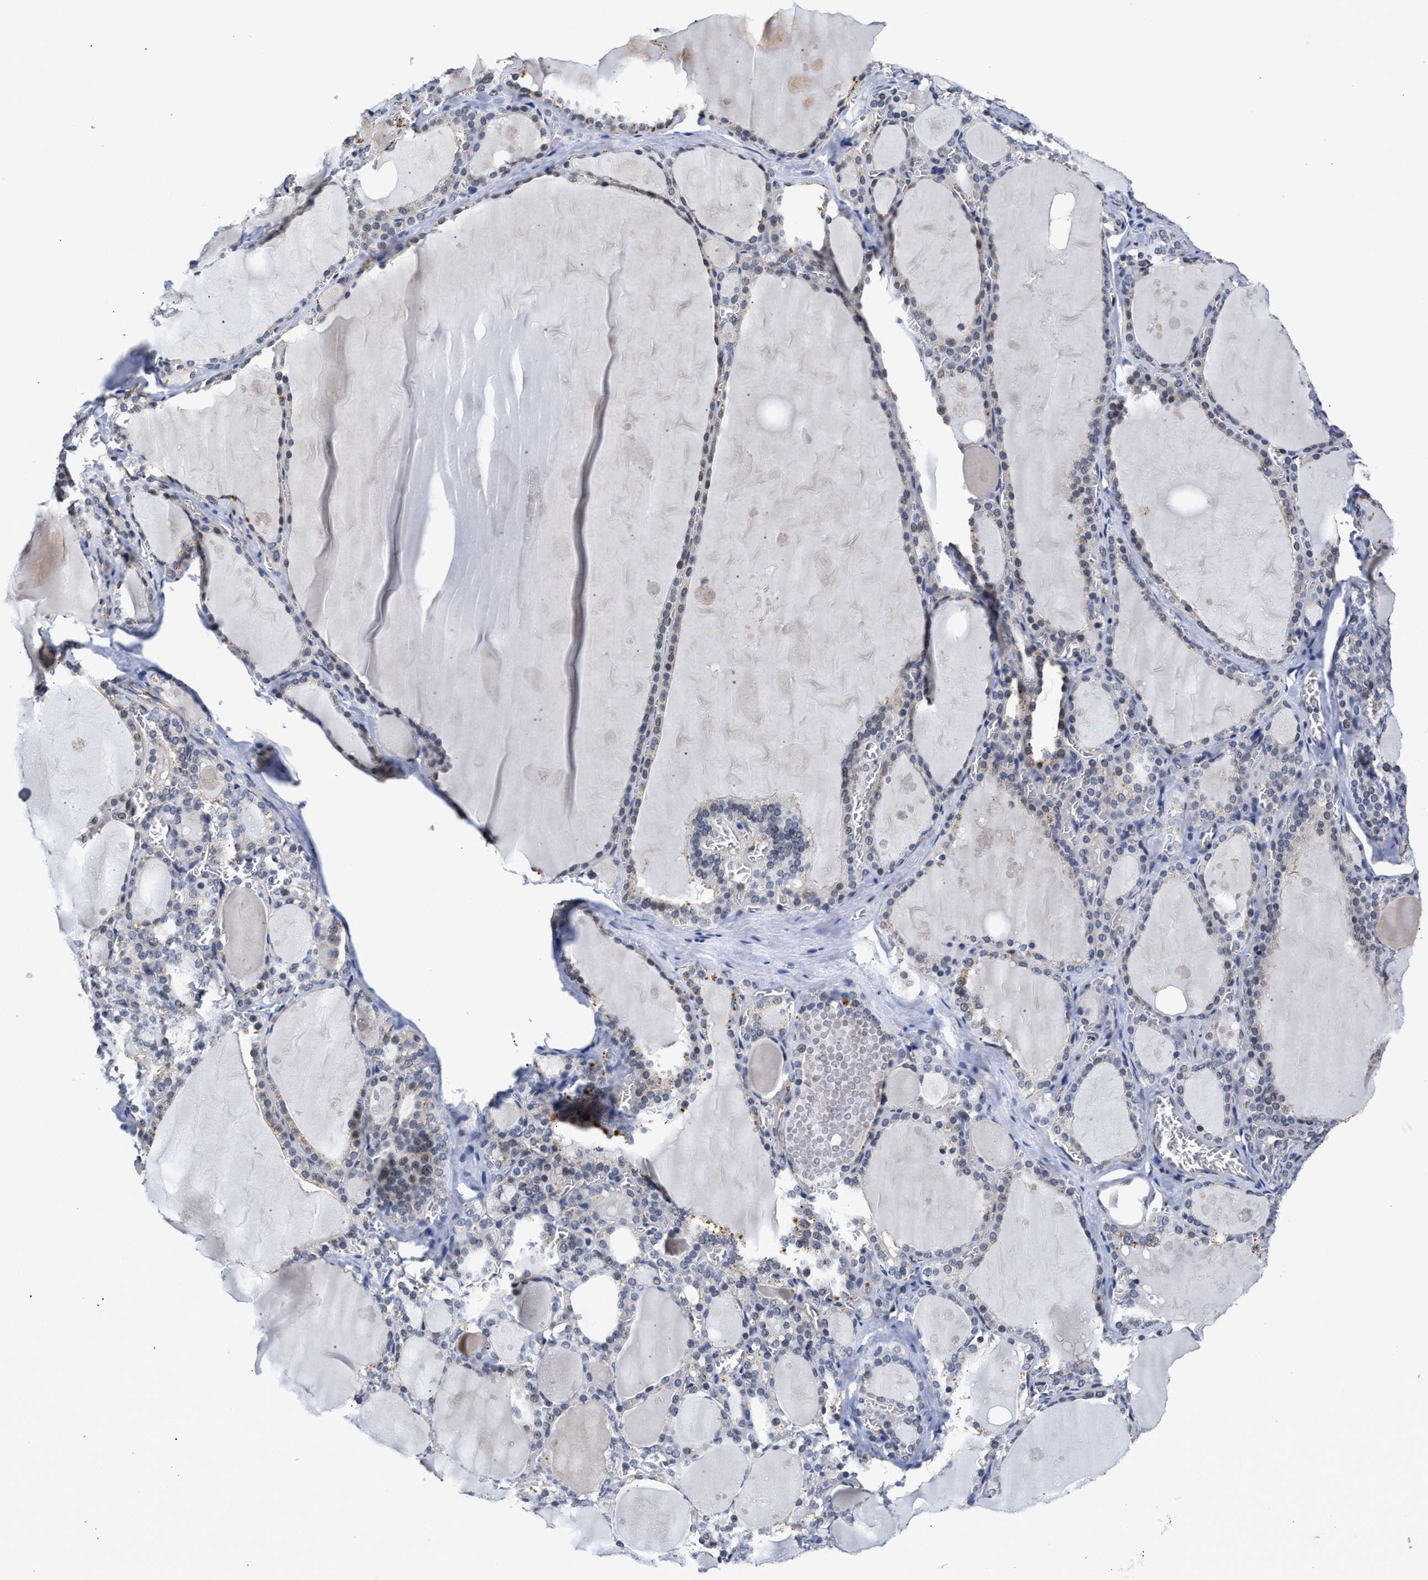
{"staining": {"intensity": "weak", "quantity": "<25%", "location": "cytoplasmic/membranous"}, "tissue": "thyroid gland", "cell_type": "Glandular cells", "image_type": "normal", "snomed": [{"axis": "morphology", "description": "Normal tissue, NOS"}, {"axis": "topography", "description": "Thyroid gland"}], "caption": "Immunohistochemistry of normal thyroid gland reveals no positivity in glandular cells.", "gene": "AHNAK2", "patient": {"sex": "male", "age": 56}}